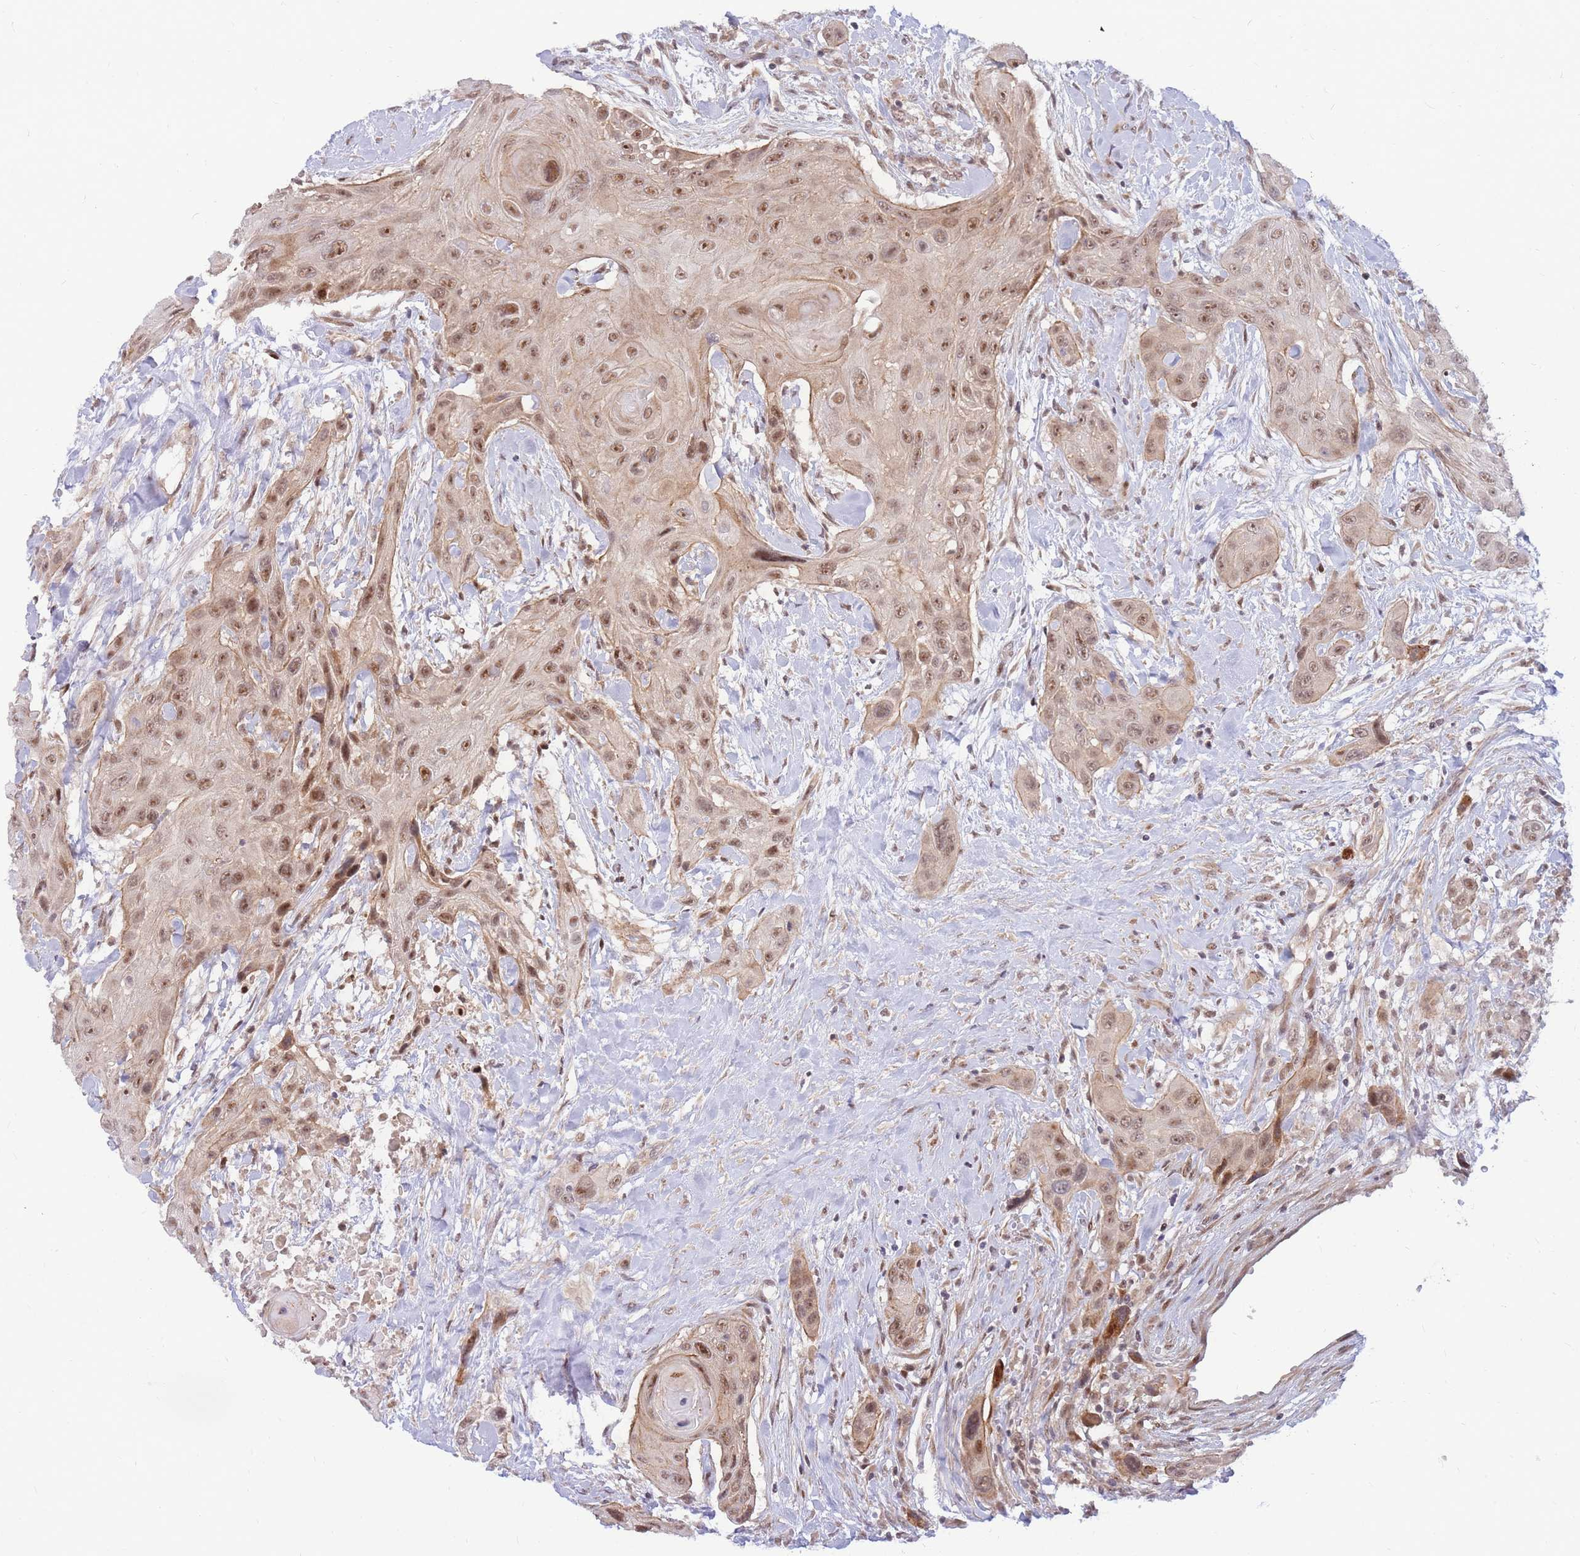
{"staining": {"intensity": "moderate", "quantity": ">75%", "location": "cytoplasmic/membranous,nuclear"}, "tissue": "head and neck cancer", "cell_type": "Tumor cells", "image_type": "cancer", "snomed": [{"axis": "morphology", "description": "Squamous cell carcinoma, NOS"}, {"axis": "topography", "description": "Head-Neck"}], "caption": "Approximately >75% of tumor cells in human head and neck cancer show moderate cytoplasmic/membranous and nuclear protein positivity as visualized by brown immunohistochemical staining.", "gene": "ERICH6B", "patient": {"sex": "male", "age": 81}}